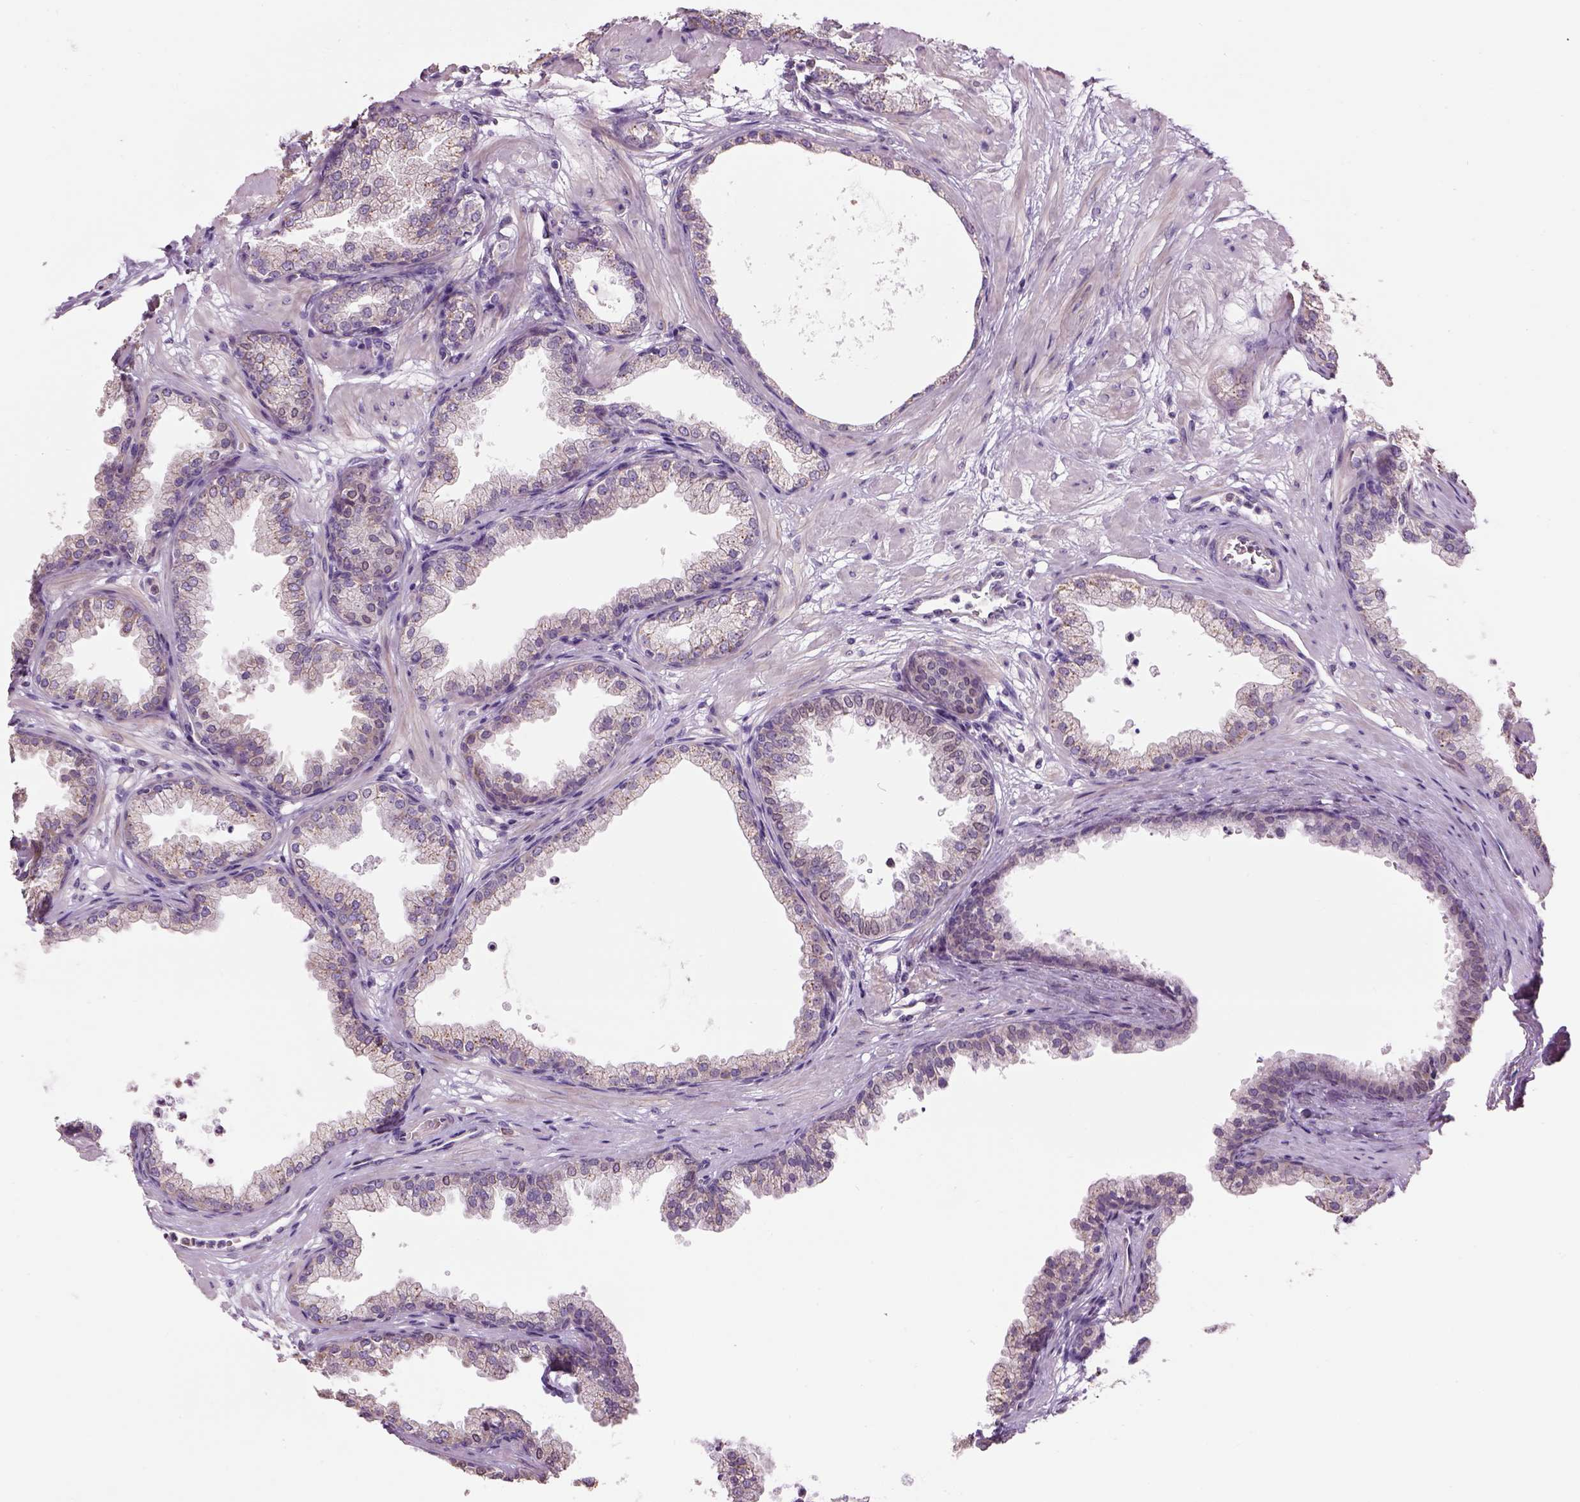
{"staining": {"intensity": "weak", "quantity": "<25%", "location": "cytoplasmic/membranous"}, "tissue": "prostate", "cell_type": "Glandular cells", "image_type": "normal", "snomed": [{"axis": "morphology", "description": "Normal tissue, NOS"}, {"axis": "topography", "description": "Prostate"}], "caption": "Immunohistochemical staining of benign human prostate demonstrates no significant expression in glandular cells. Brightfield microscopy of immunohistochemistry (IHC) stained with DAB (3,3'-diaminobenzidine) (brown) and hematoxylin (blue), captured at high magnification.", "gene": "IFT52", "patient": {"sex": "male", "age": 37}}